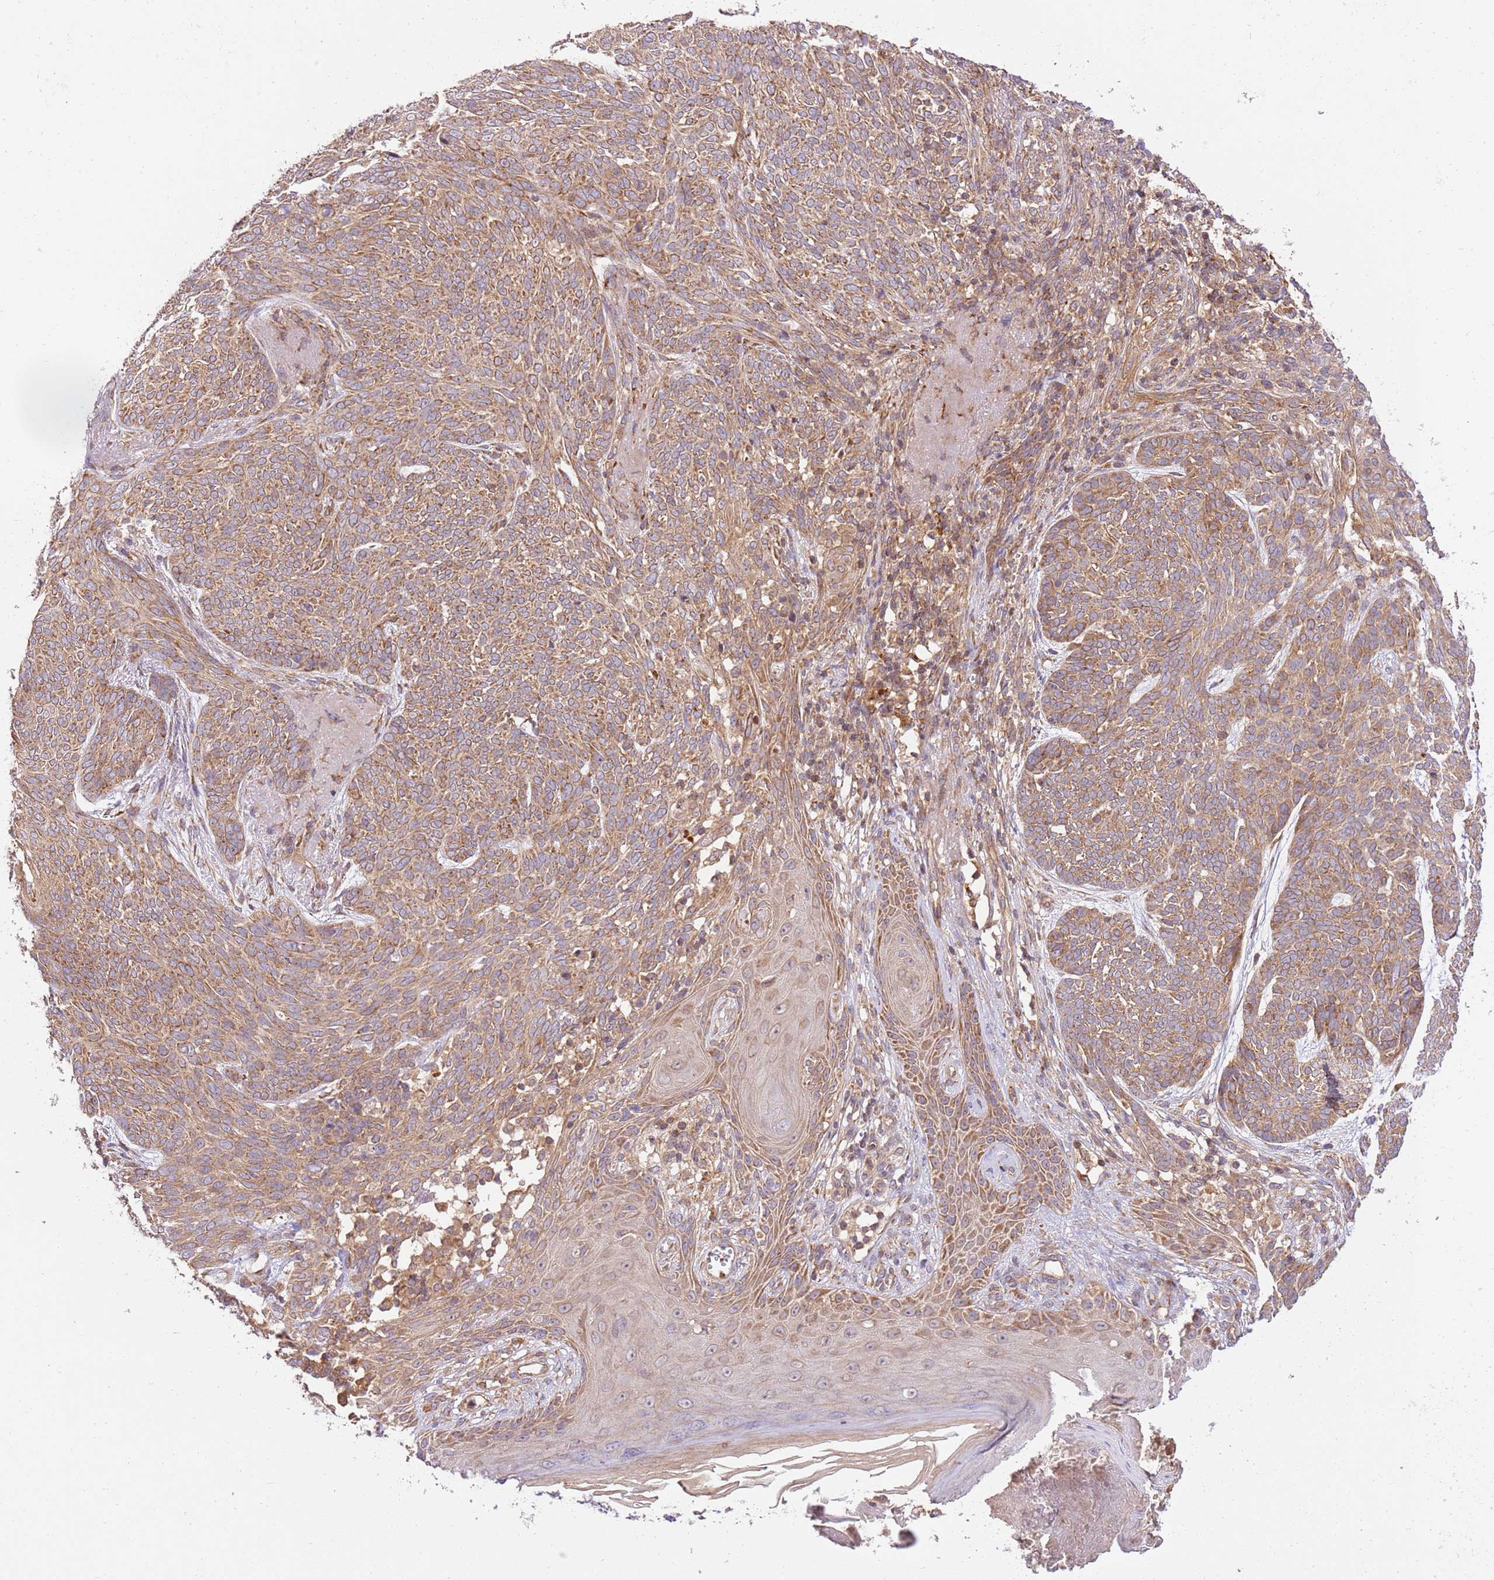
{"staining": {"intensity": "moderate", "quantity": ">75%", "location": "cytoplasmic/membranous"}, "tissue": "skin cancer", "cell_type": "Tumor cells", "image_type": "cancer", "snomed": [{"axis": "morphology", "description": "Basal cell carcinoma"}, {"axis": "topography", "description": "Skin"}], "caption": "Immunohistochemistry (IHC) (DAB) staining of human skin cancer (basal cell carcinoma) exhibits moderate cytoplasmic/membranous protein expression in about >75% of tumor cells.", "gene": "SPATA2L", "patient": {"sex": "female", "age": 86}}